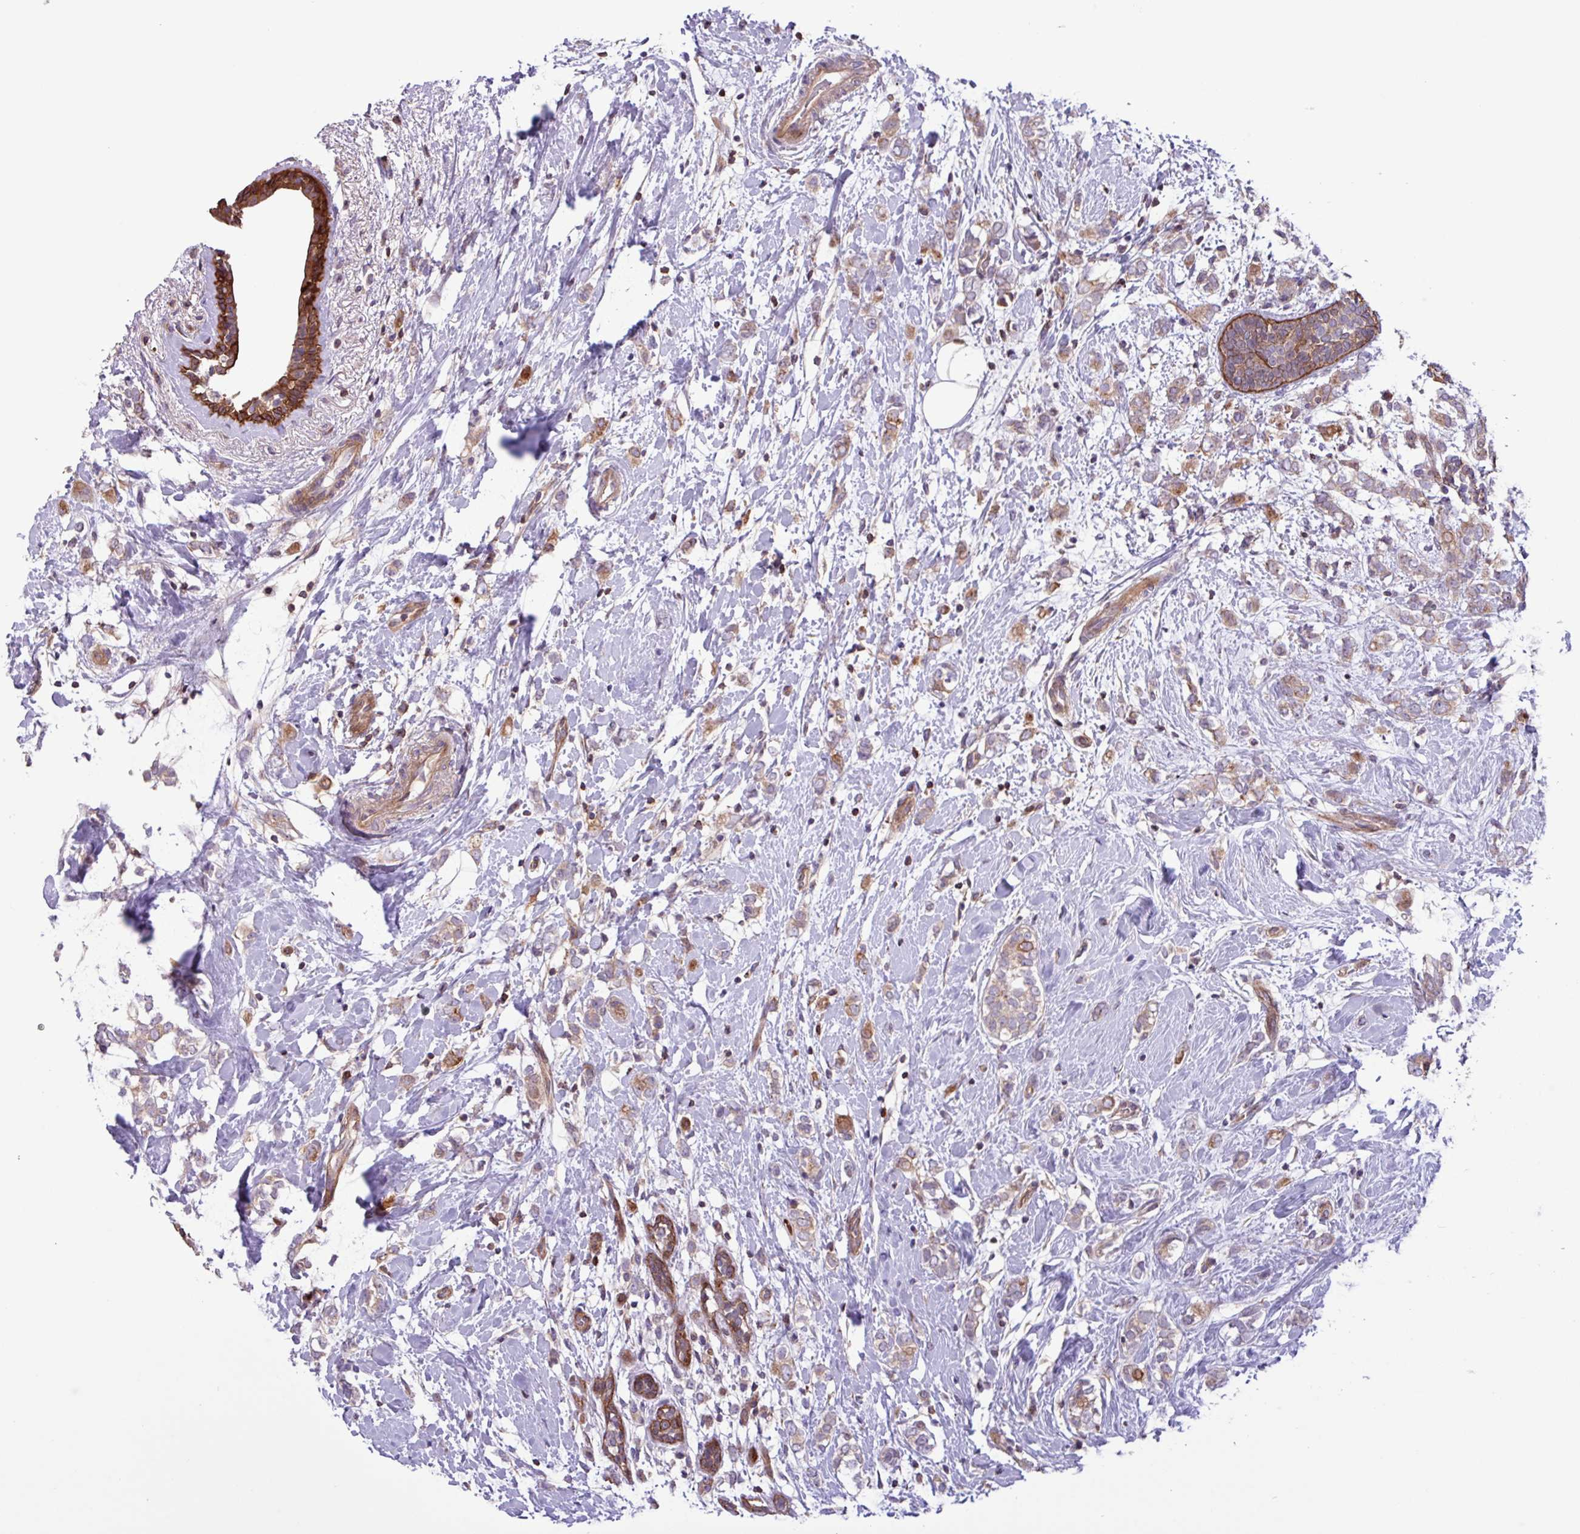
{"staining": {"intensity": "weak", "quantity": ">75%", "location": "cytoplasmic/membranous"}, "tissue": "breast cancer", "cell_type": "Tumor cells", "image_type": "cancer", "snomed": [{"axis": "morphology", "description": "Normal tissue, NOS"}, {"axis": "morphology", "description": "Lobular carcinoma"}, {"axis": "topography", "description": "Breast"}], "caption": "Breast cancer was stained to show a protein in brown. There is low levels of weak cytoplasmic/membranous expression in about >75% of tumor cells.", "gene": "CNTRL", "patient": {"sex": "female", "age": 47}}